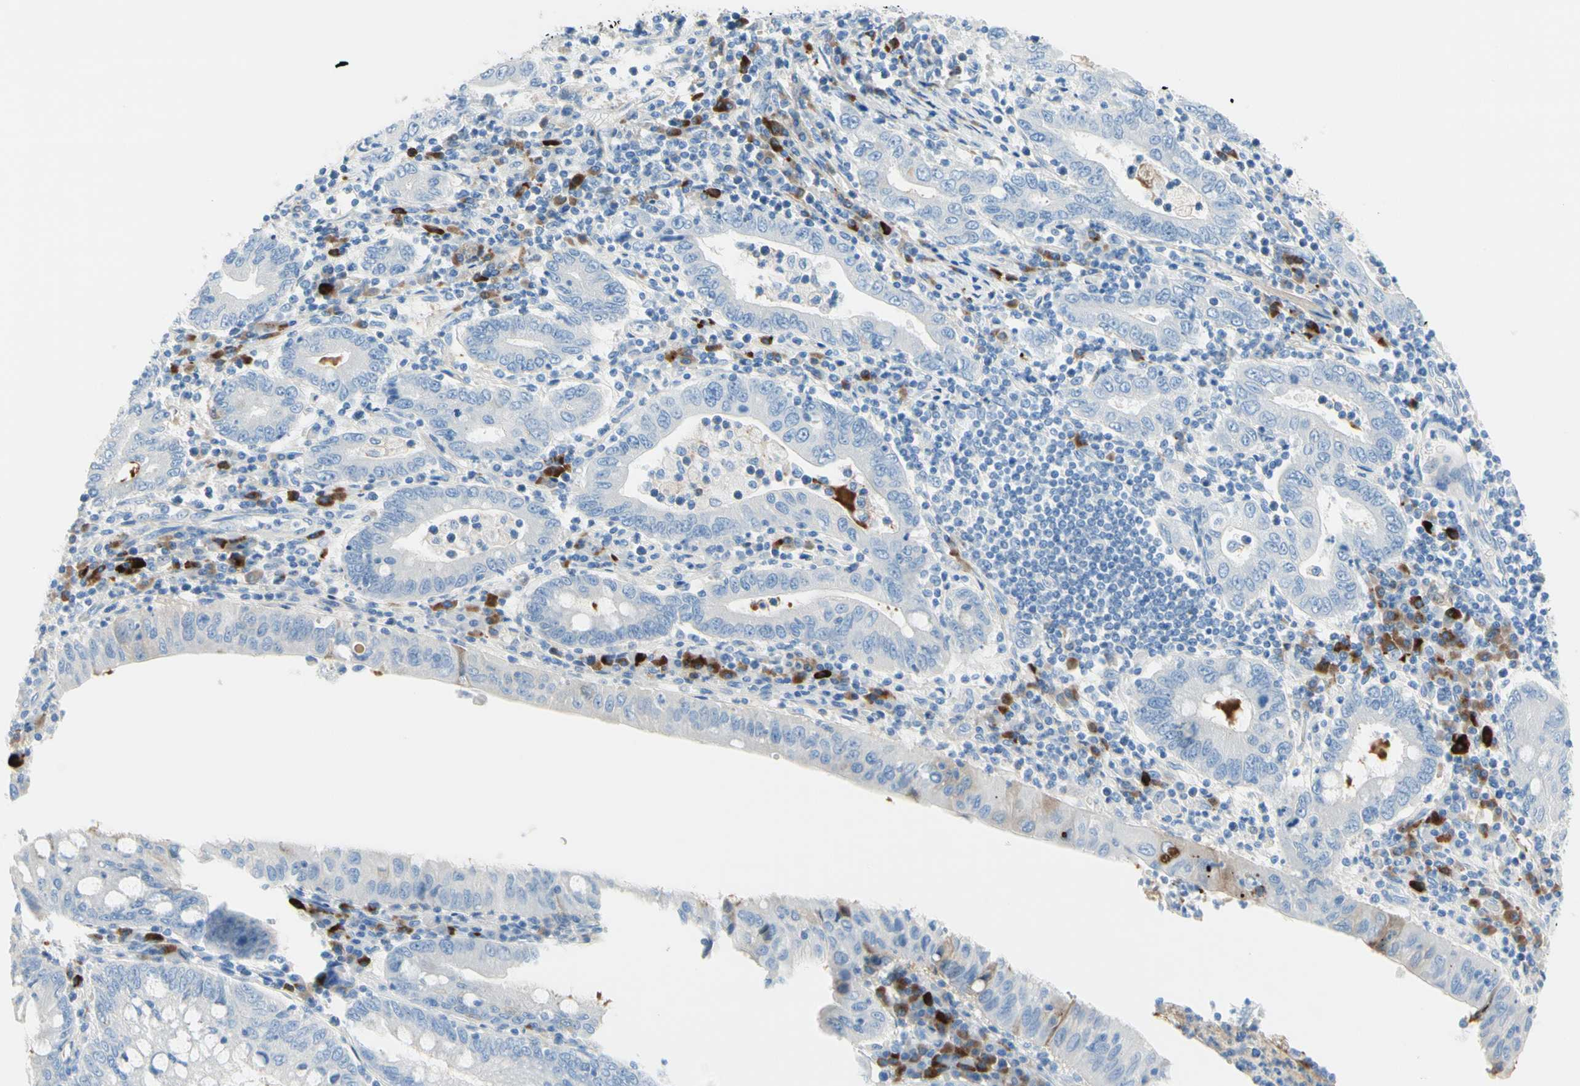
{"staining": {"intensity": "negative", "quantity": "none", "location": "none"}, "tissue": "stomach cancer", "cell_type": "Tumor cells", "image_type": "cancer", "snomed": [{"axis": "morphology", "description": "Normal tissue, NOS"}, {"axis": "morphology", "description": "Adenocarcinoma, NOS"}, {"axis": "topography", "description": "Esophagus"}, {"axis": "topography", "description": "Stomach, upper"}, {"axis": "topography", "description": "Peripheral nerve tissue"}], "caption": "IHC micrograph of human stomach cancer stained for a protein (brown), which demonstrates no positivity in tumor cells. Nuclei are stained in blue.", "gene": "IL6ST", "patient": {"sex": "male", "age": 62}}